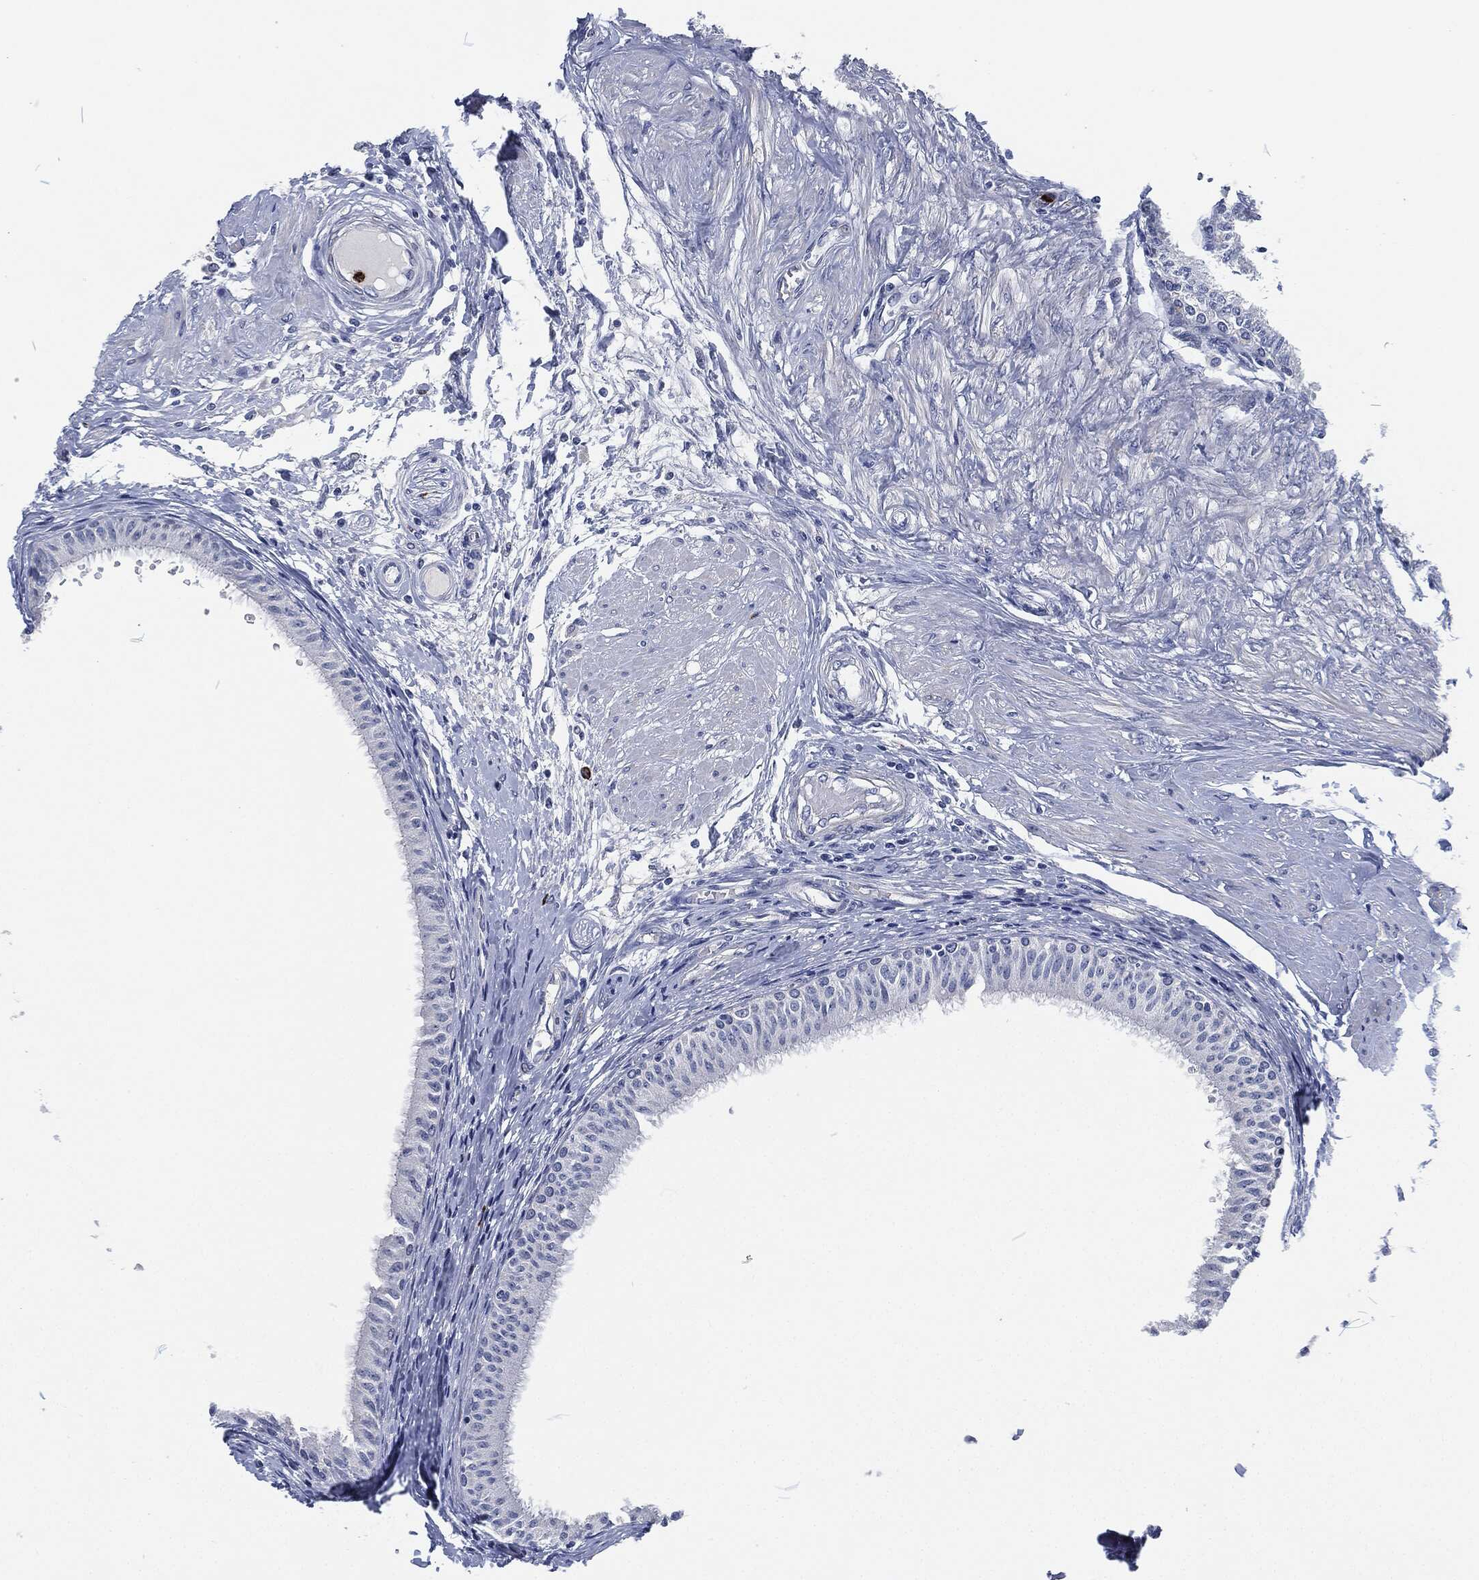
{"staining": {"intensity": "negative", "quantity": "none", "location": "none"}, "tissue": "epididymis", "cell_type": "Glandular cells", "image_type": "normal", "snomed": [{"axis": "morphology", "description": "Normal tissue, NOS"}, {"axis": "morphology", "description": "Seminoma, NOS"}, {"axis": "topography", "description": "Testis"}, {"axis": "topography", "description": "Epididymis"}], "caption": "A photomicrograph of epididymis stained for a protein displays no brown staining in glandular cells. (Brightfield microscopy of DAB (3,3'-diaminobenzidine) IHC at high magnification).", "gene": "MPO", "patient": {"sex": "male", "age": 61}}